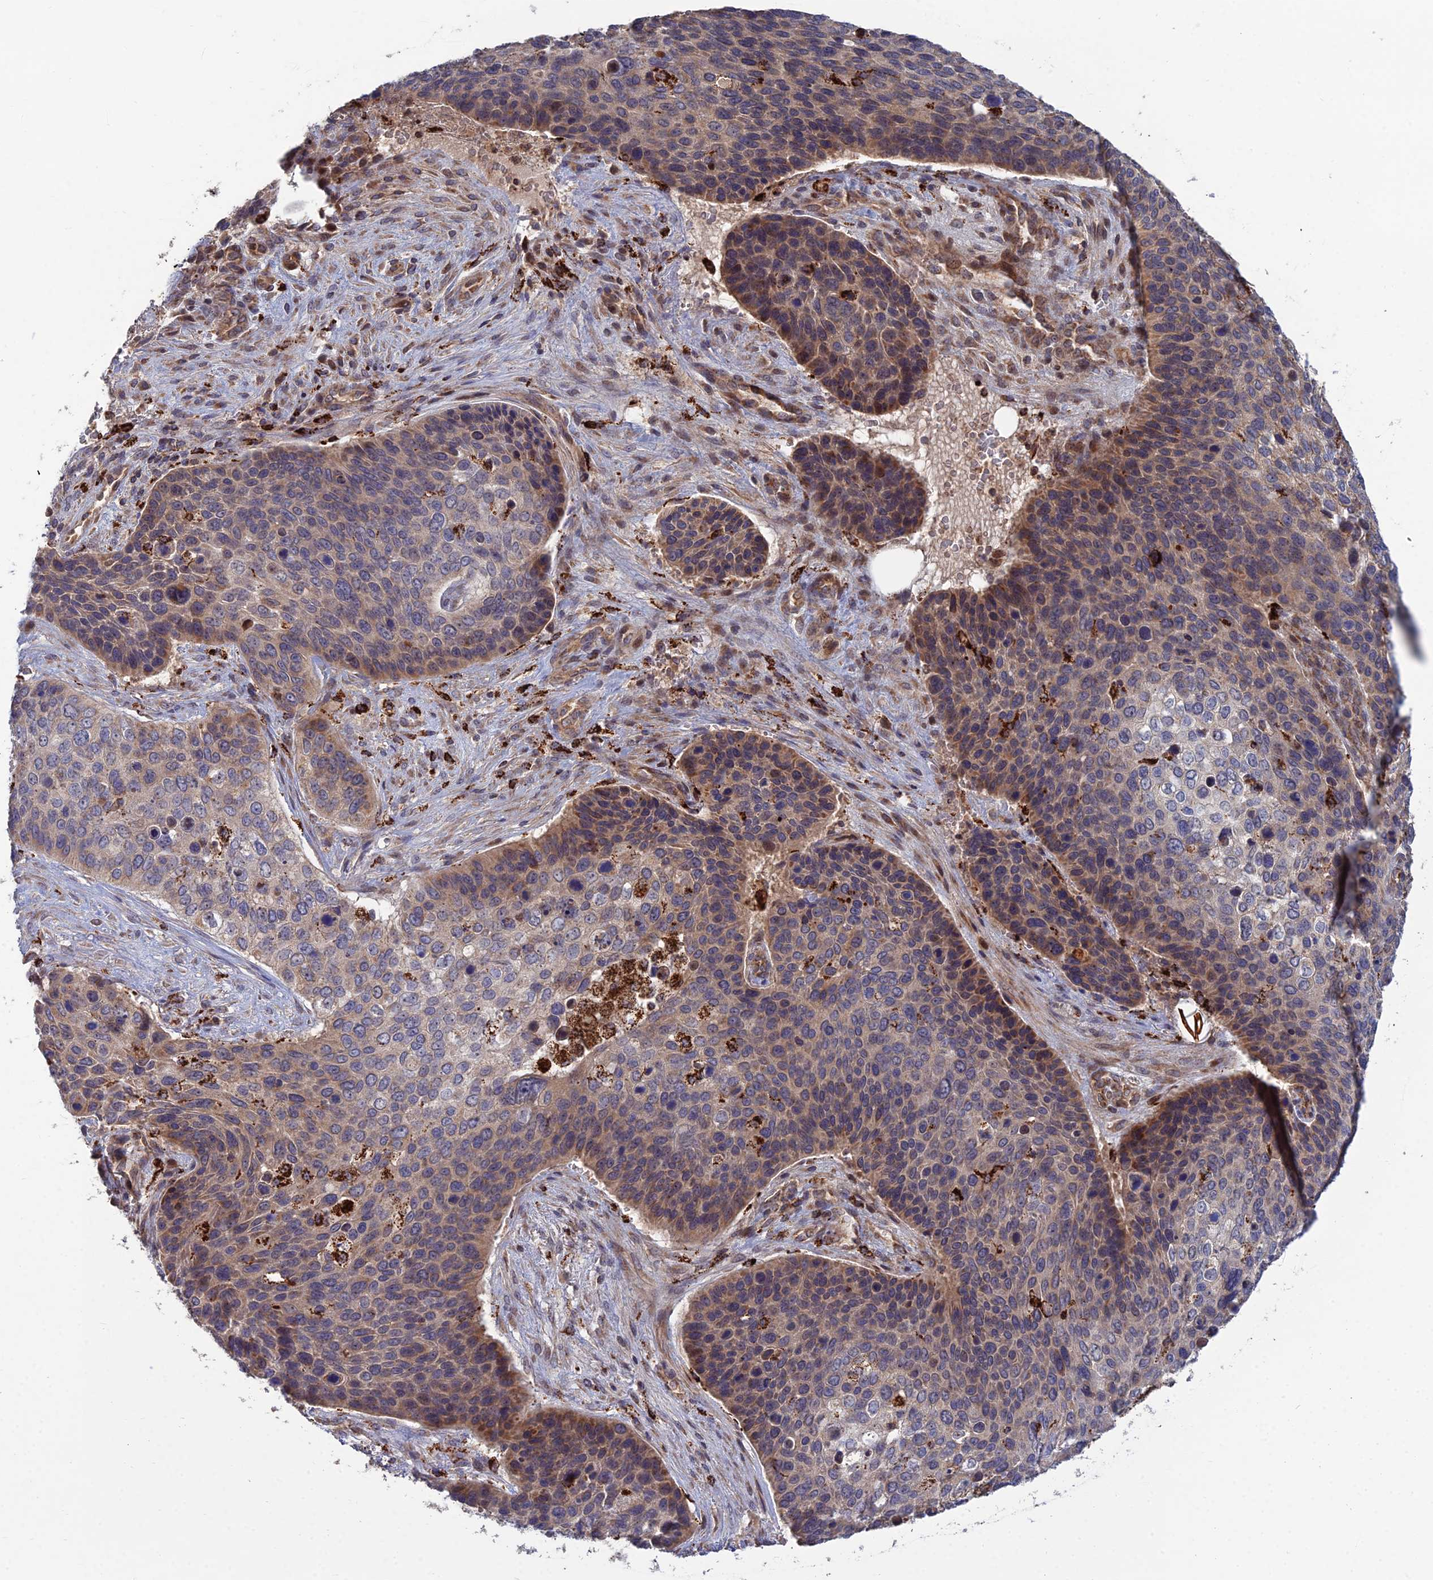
{"staining": {"intensity": "moderate", "quantity": "<25%", "location": "cytoplasmic/membranous"}, "tissue": "skin cancer", "cell_type": "Tumor cells", "image_type": "cancer", "snomed": [{"axis": "morphology", "description": "Basal cell carcinoma"}, {"axis": "topography", "description": "Skin"}], "caption": "Moderate cytoplasmic/membranous positivity for a protein is identified in approximately <25% of tumor cells of skin basal cell carcinoma using immunohistochemistry.", "gene": "RIC8B", "patient": {"sex": "female", "age": 74}}